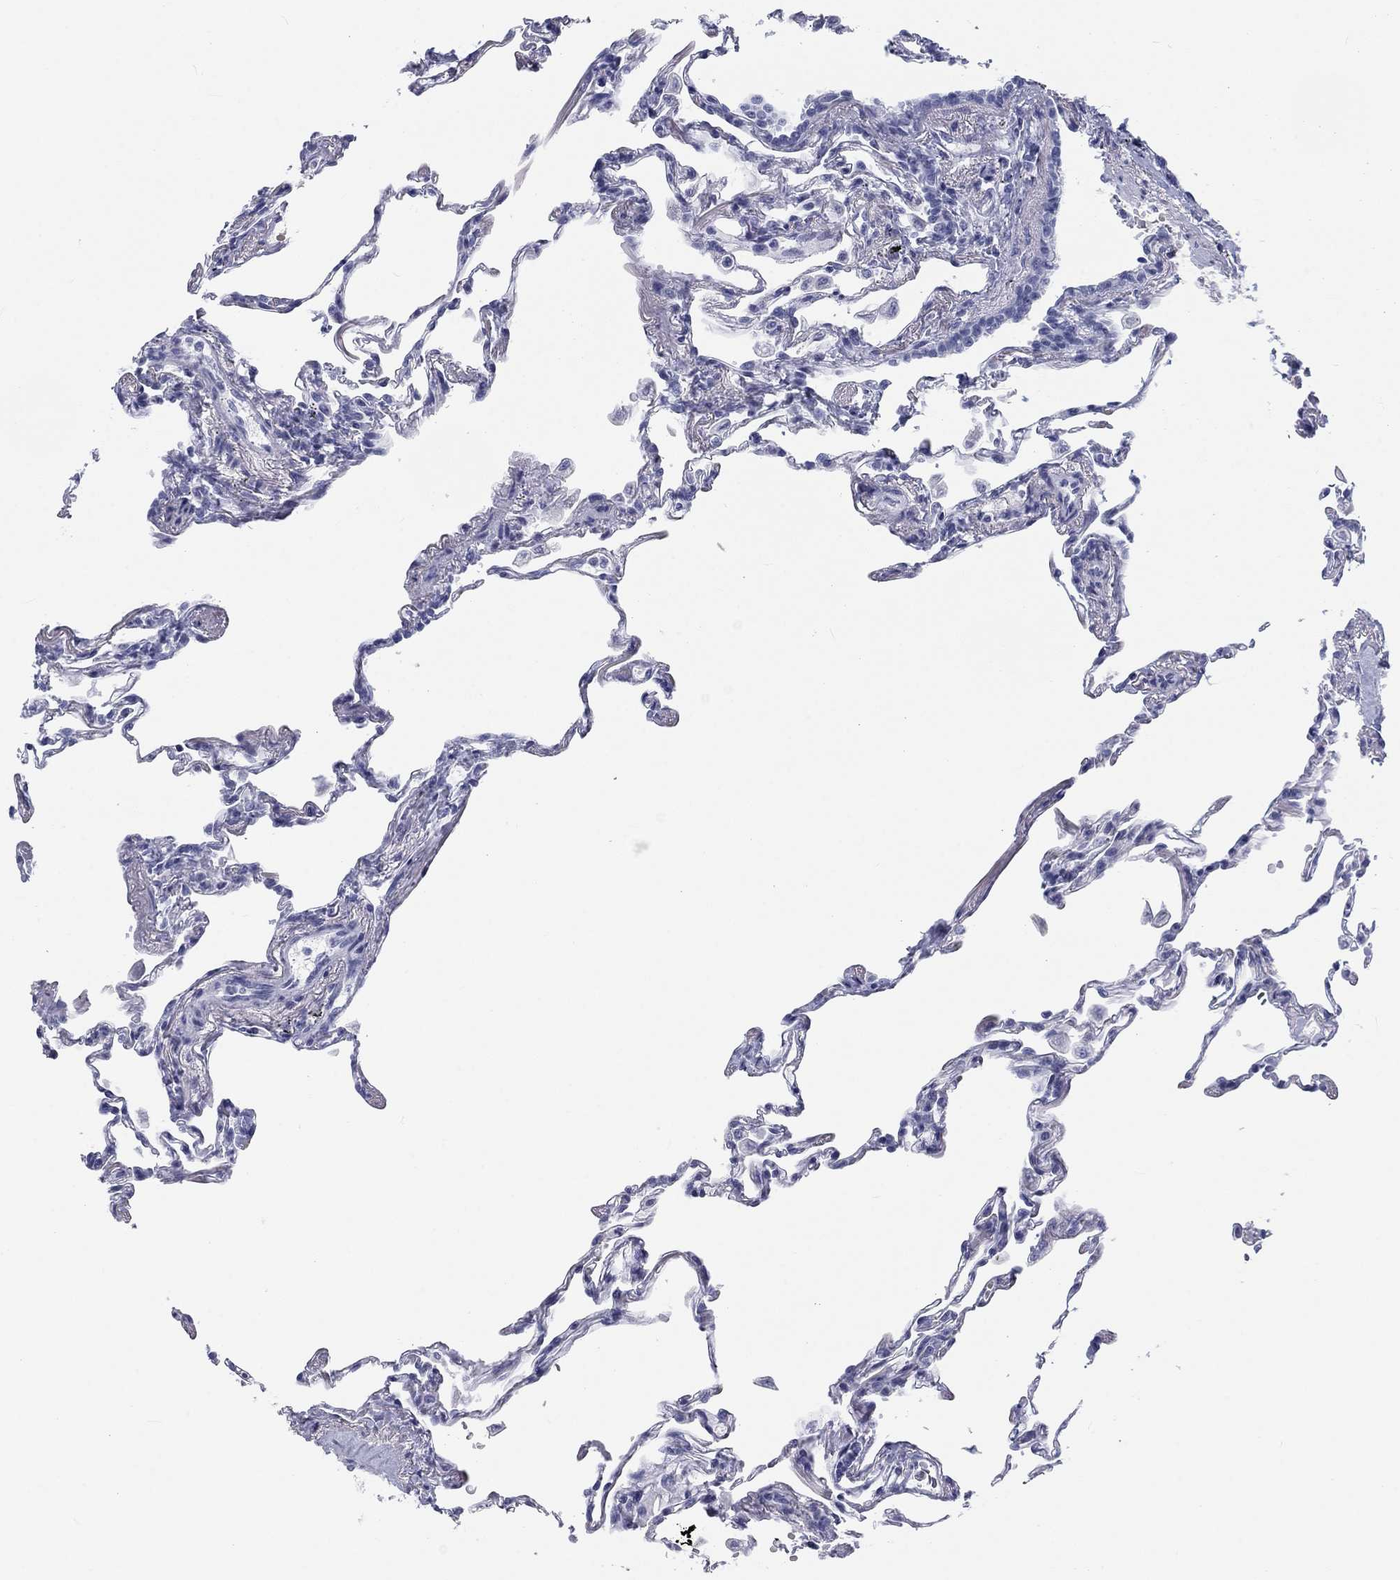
{"staining": {"intensity": "negative", "quantity": "none", "location": "none"}, "tissue": "lung", "cell_type": "Alveolar cells", "image_type": "normal", "snomed": [{"axis": "morphology", "description": "Normal tissue, NOS"}, {"axis": "topography", "description": "Lung"}], "caption": "IHC of normal lung shows no positivity in alveolar cells. The staining is performed using DAB (3,3'-diaminobenzidine) brown chromogen with nuclei counter-stained in using hematoxylin.", "gene": "CALB1", "patient": {"sex": "female", "age": 57}}